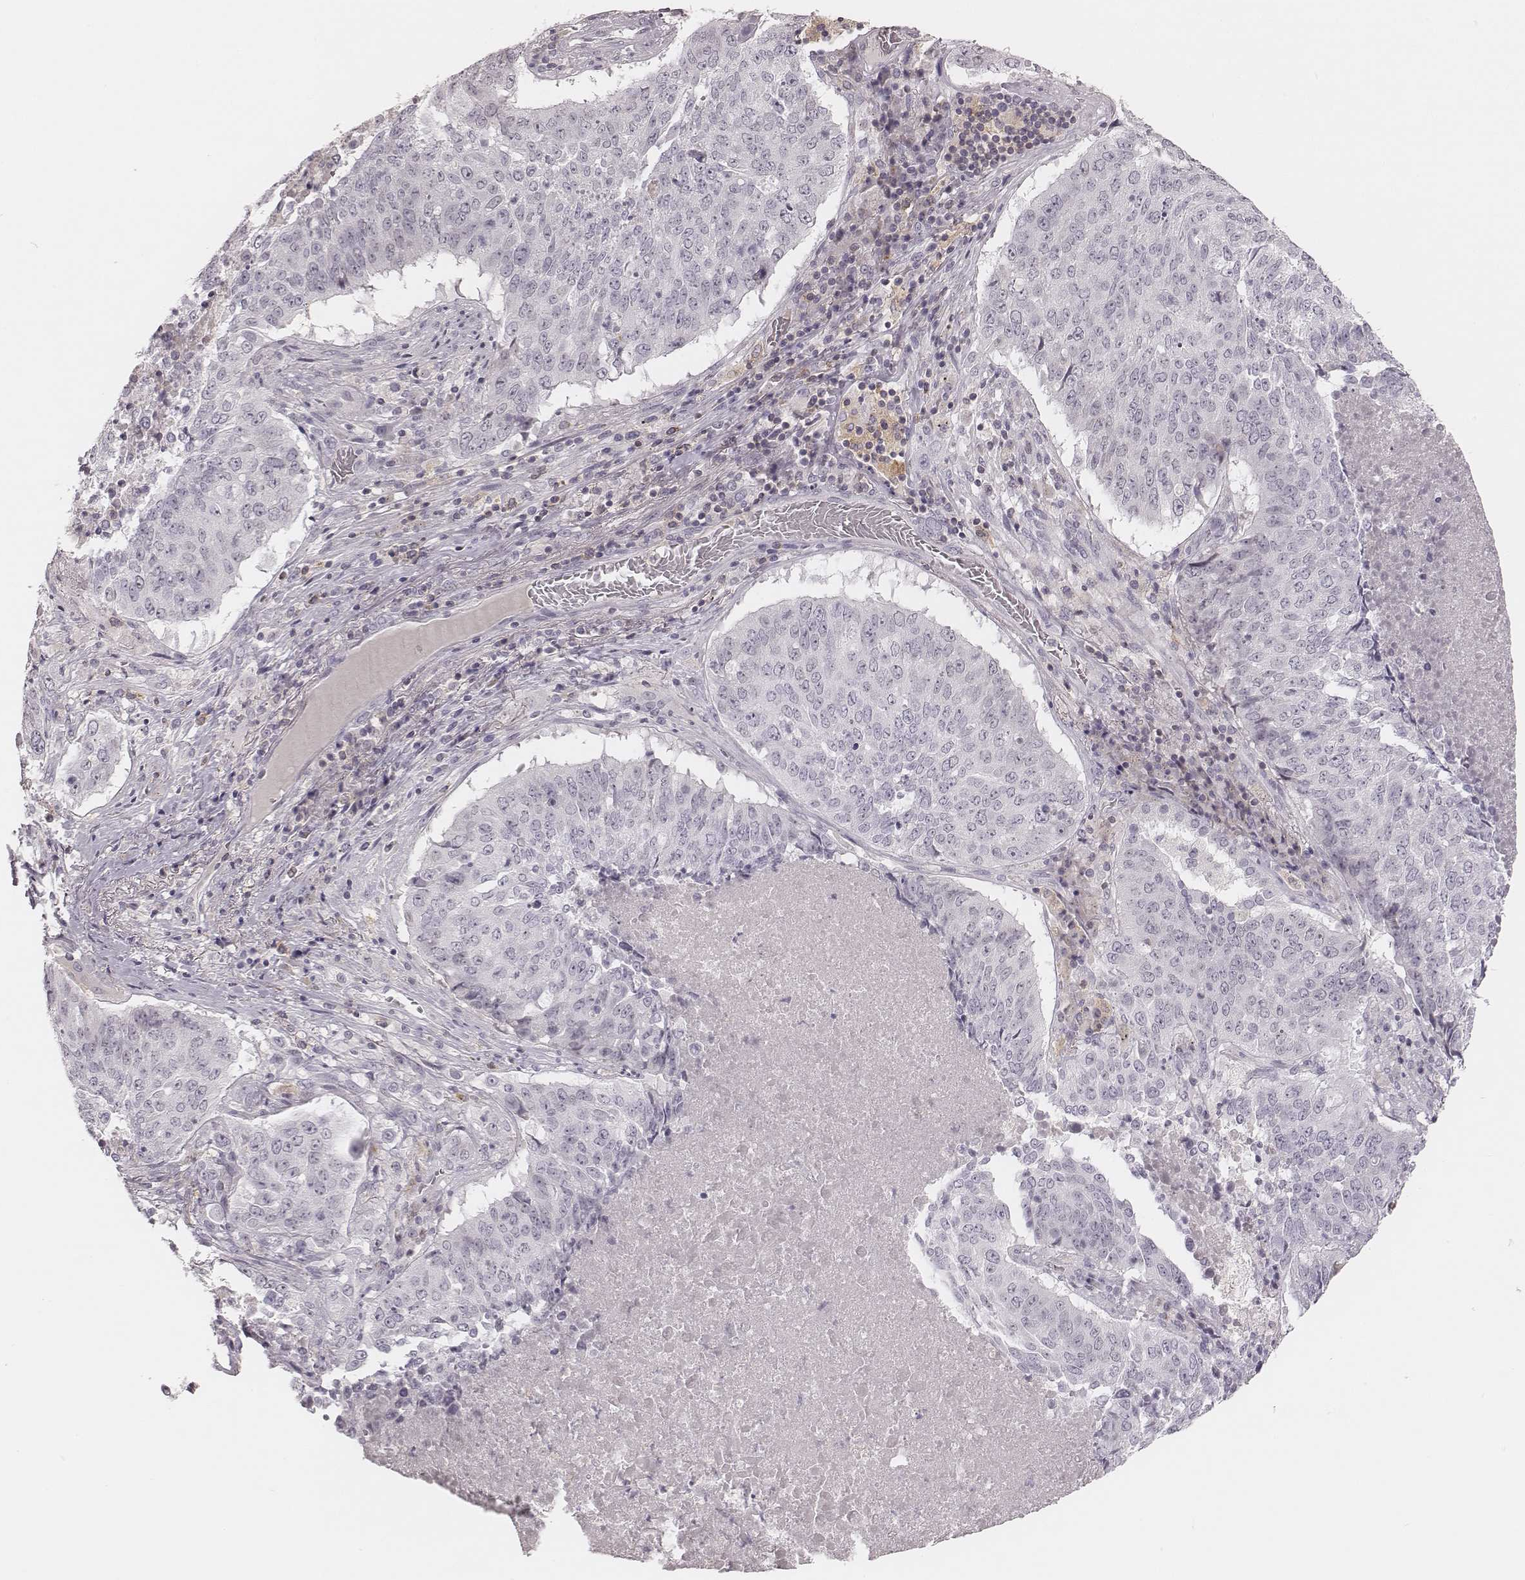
{"staining": {"intensity": "negative", "quantity": "none", "location": "none"}, "tissue": "lung cancer", "cell_type": "Tumor cells", "image_type": "cancer", "snomed": [{"axis": "morphology", "description": "Normal tissue, NOS"}, {"axis": "morphology", "description": "Squamous cell carcinoma, NOS"}, {"axis": "topography", "description": "Bronchus"}, {"axis": "topography", "description": "Lung"}], "caption": "The immunohistochemistry (IHC) histopathology image has no significant expression in tumor cells of lung cancer tissue.", "gene": "MSX1", "patient": {"sex": "male", "age": 64}}